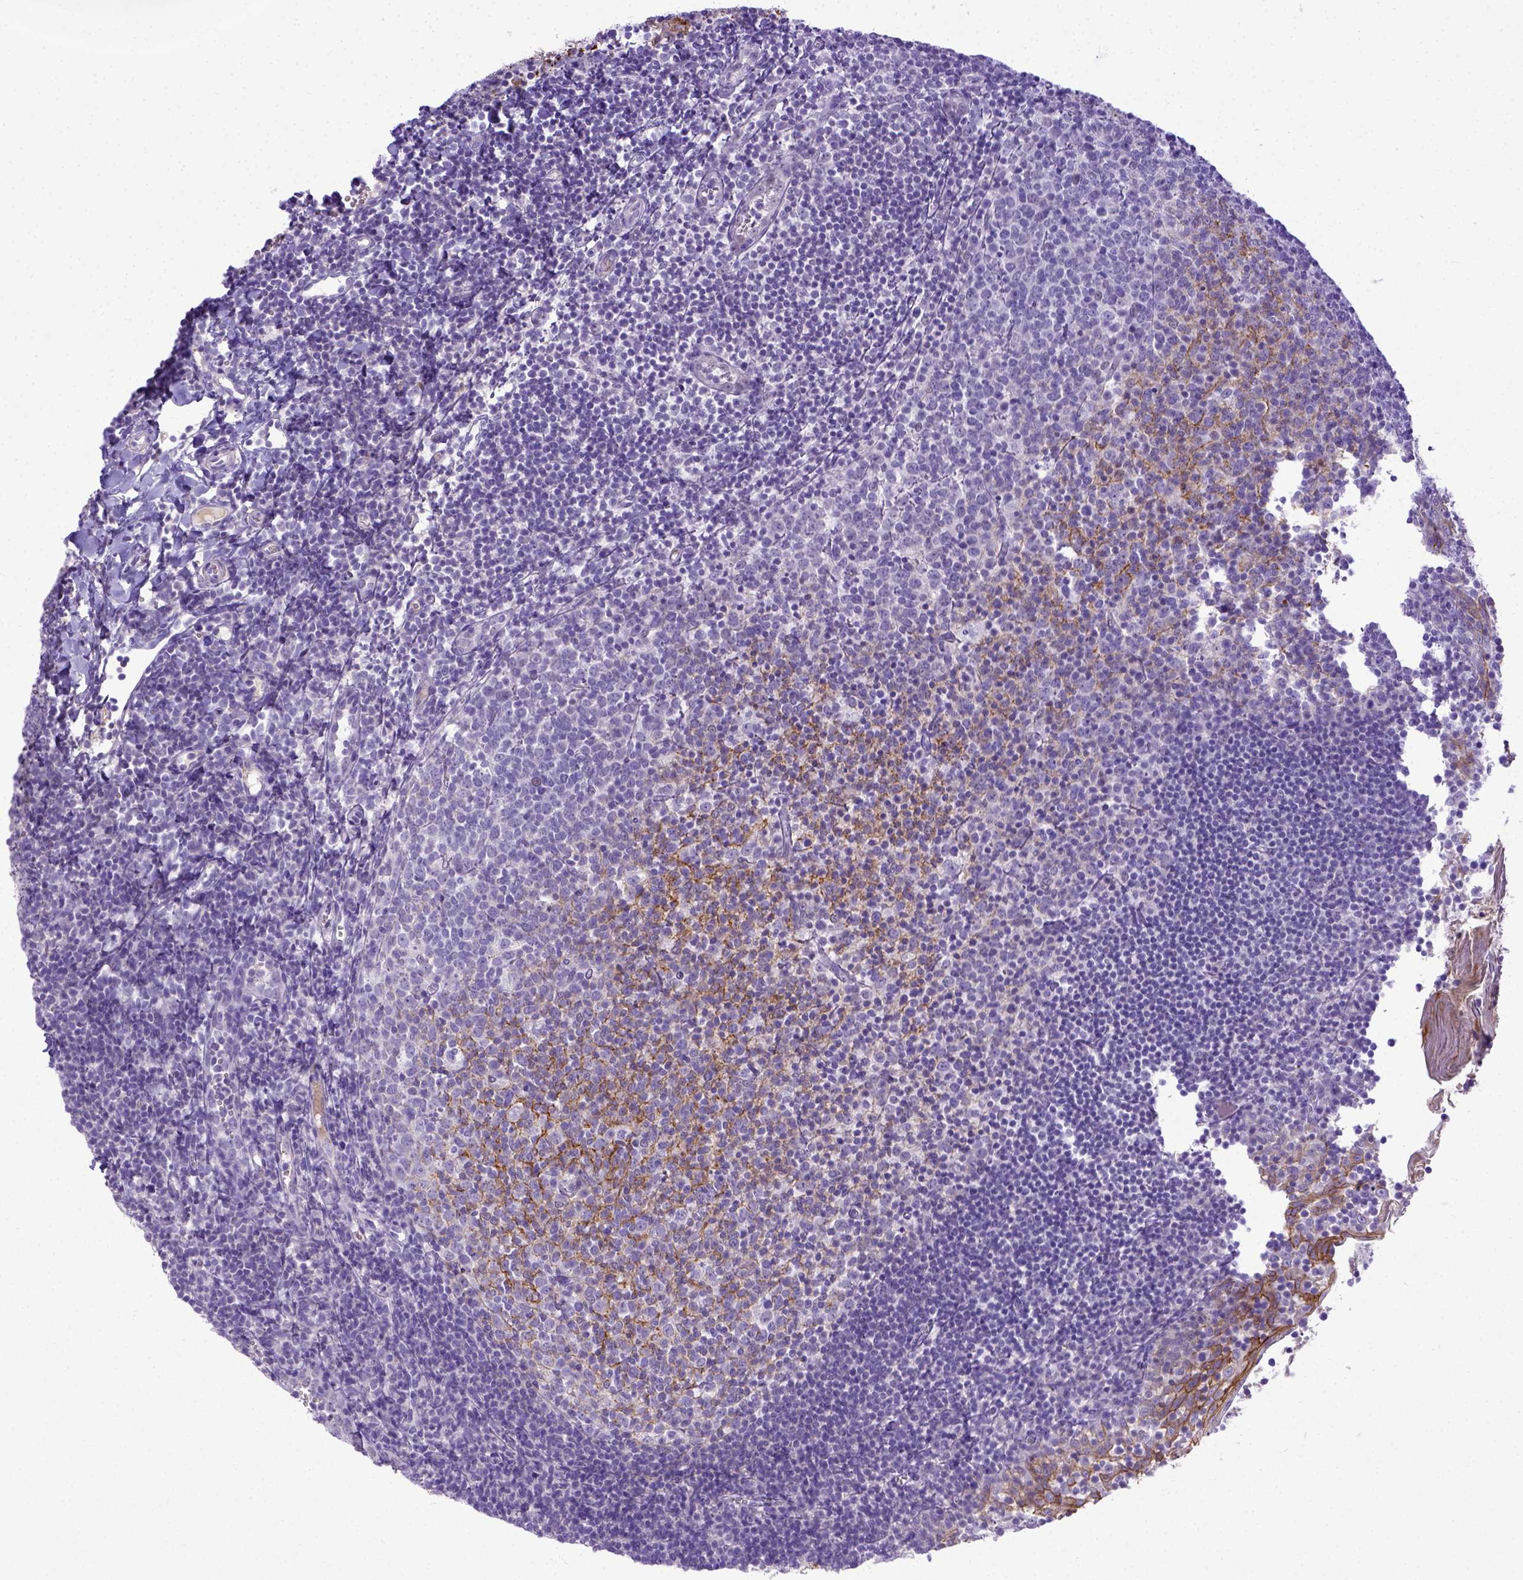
{"staining": {"intensity": "moderate", "quantity": "<25%", "location": "cytoplasmic/membranous"}, "tissue": "lymph node", "cell_type": "Germinal center cells", "image_type": "normal", "snomed": [{"axis": "morphology", "description": "Normal tissue, NOS"}, {"axis": "topography", "description": "Lymph node"}], "caption": "The photomicrograph reveals staining of unremarkable lymph node, revealing moderate cytoplasmic/membranous protein staining (brown color) within germinal center cells. (DAB IHC with brightfield microscopy, high magnification).", "gene": "BTN1A1", "patient": {"sex": "female", "age": 21}}